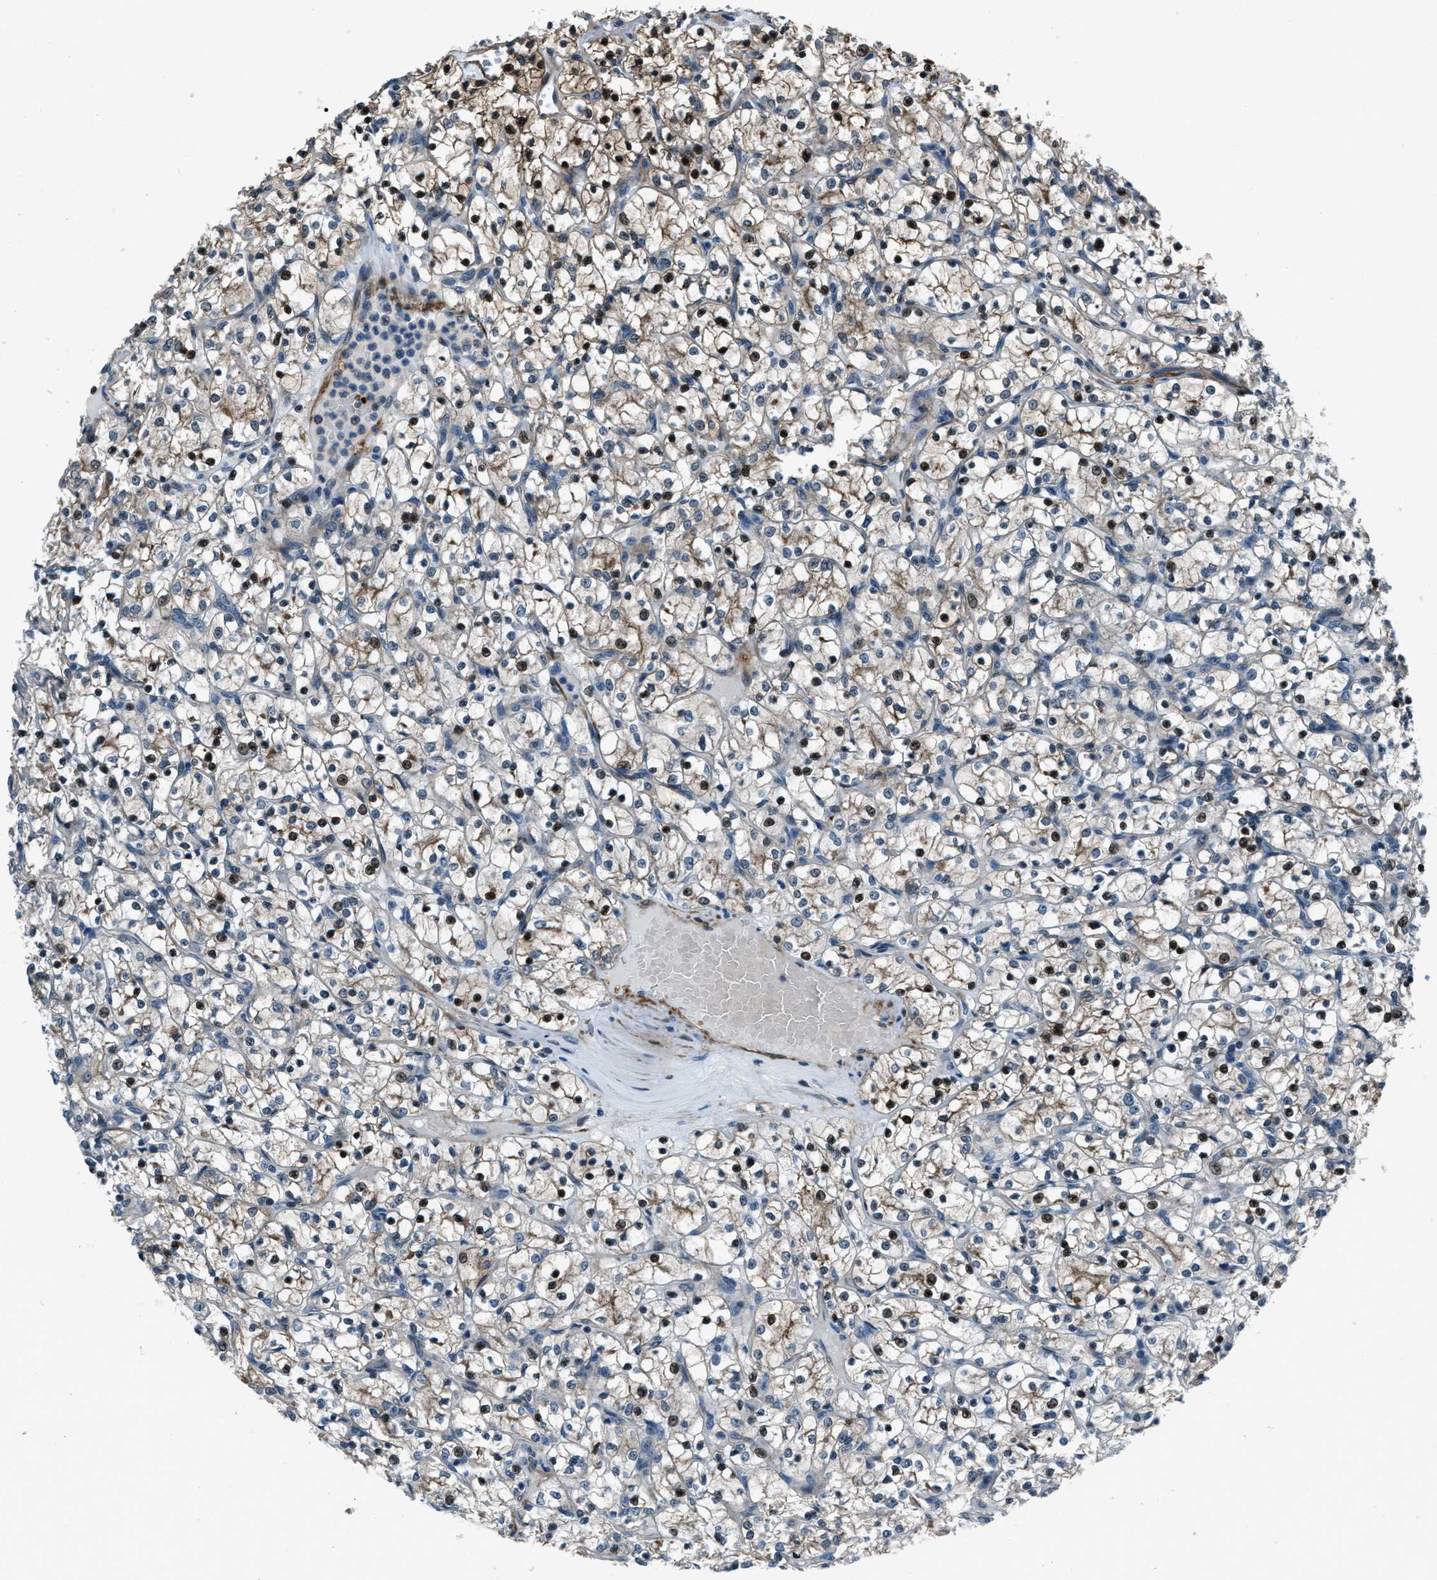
{"staining": {"intensity": "strong", "quantity": ">75%", "location": "cytoplasmic/membranous,nuclear"}, "tissue": "renal cancer", "cell_type": "Tumor cells", "image_type": "cancer", "snomed": [{"axis": "morphology", "description": "Adenocarcinoma, NOS"}, {"axis": "topography", "description": "Kidney"}], "caption": "DAB immunohistochemical staining of renal adenocarcinoma shows strong cytoplasmic/membranous and nuclear protein expression in about >75% of tumor cells.", "gene": "NUDCD3", "patient": {"sex": "female", "age": 69}}